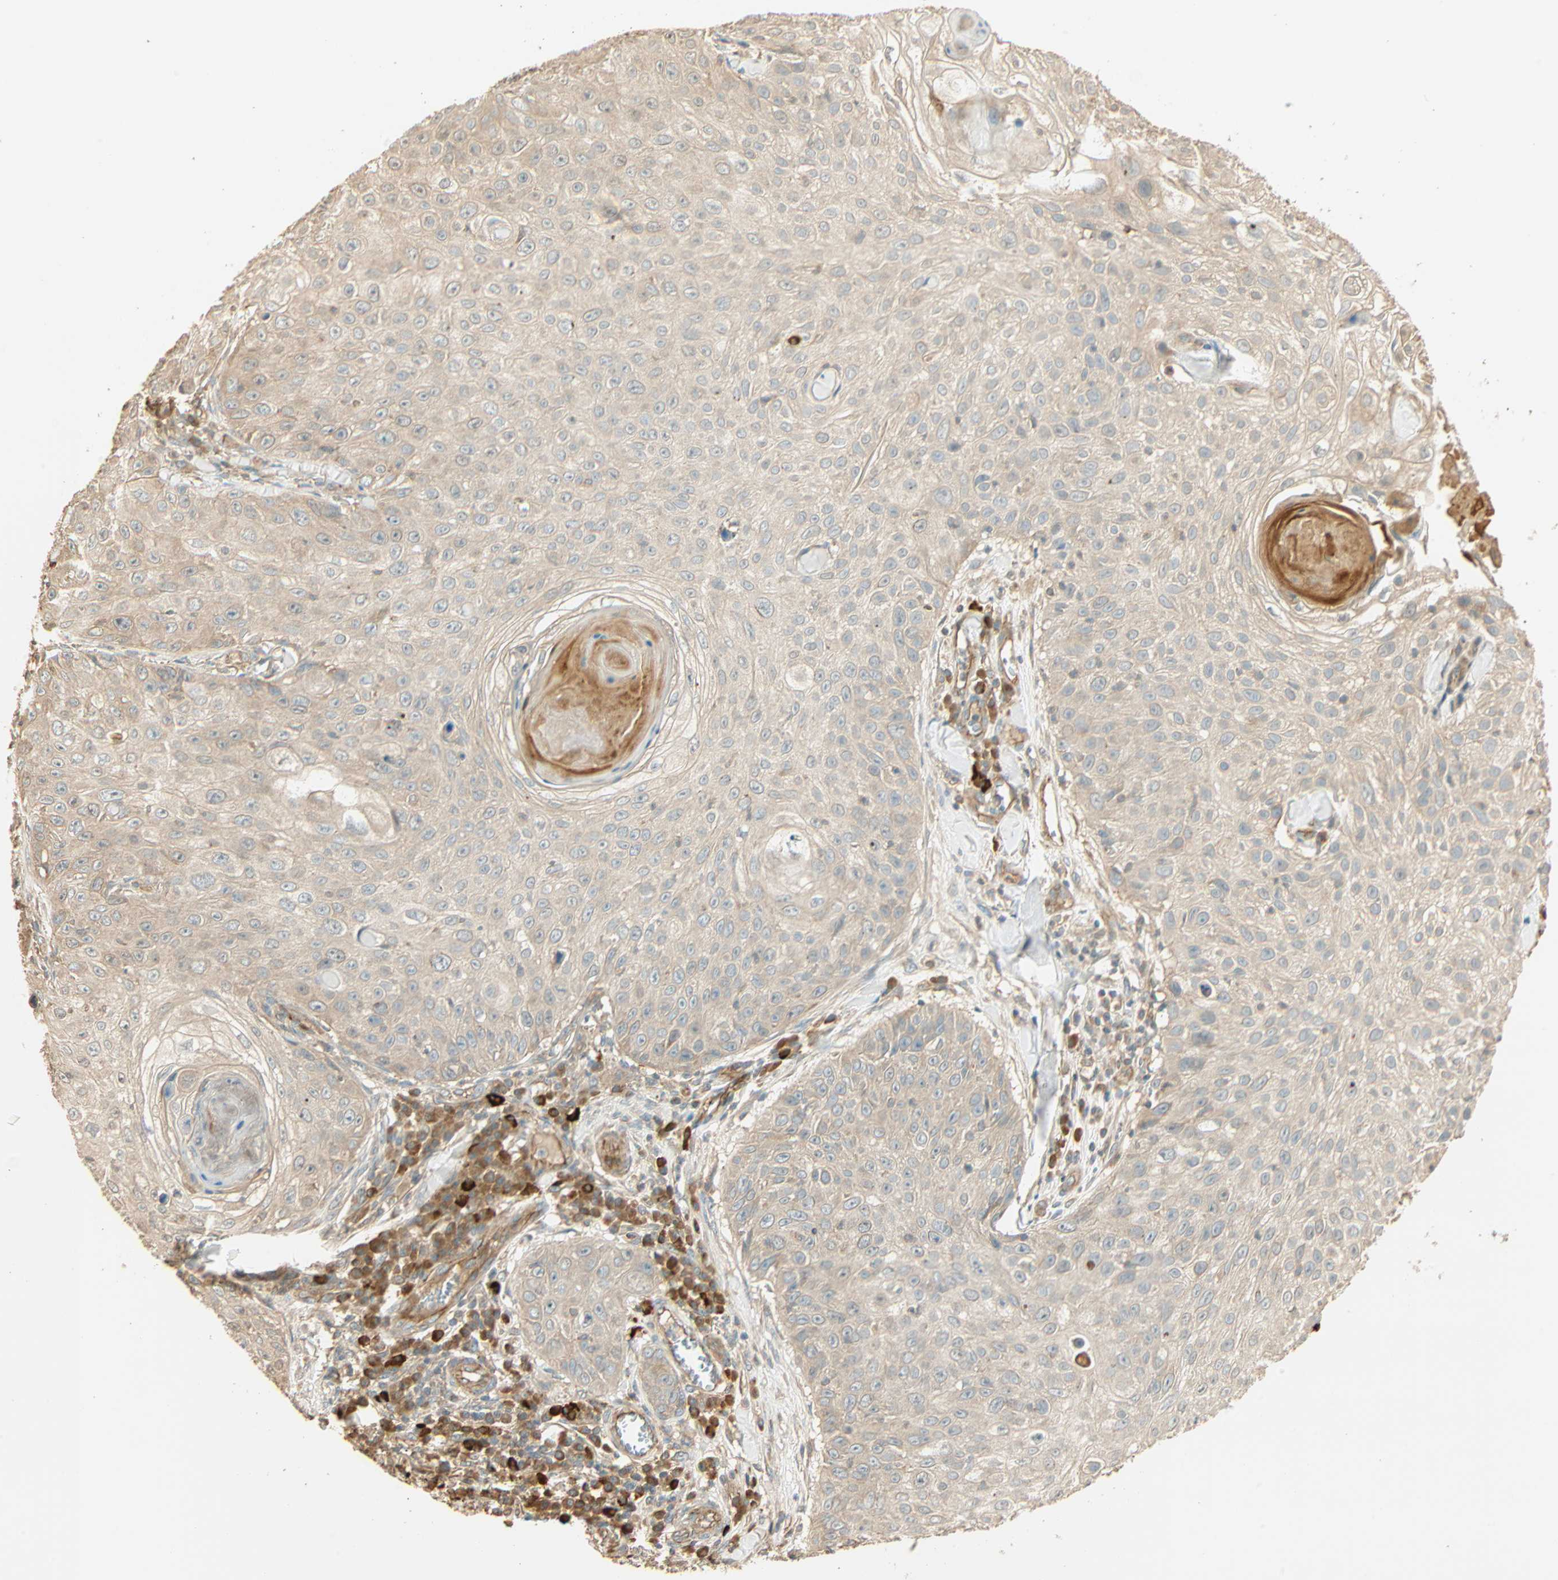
{"staining": {"intensity": "negative", "quantity": "none", "location": "none"}, "tissue": "skin cancer", "cell_type": "Tumor cells", "image_type": "cancer", "snomed": [{"axis": "morphology", "description": "Squamous cell carcinoma, NOS"}, {"axis": "topography", "description": "Skin"}], "caption": "Immunohistochemical staining of human skin cancer demonstrates no significant expression in tumor cells.", "gene": "GALK1", "patient": {"sex": "male", "age": 86}}